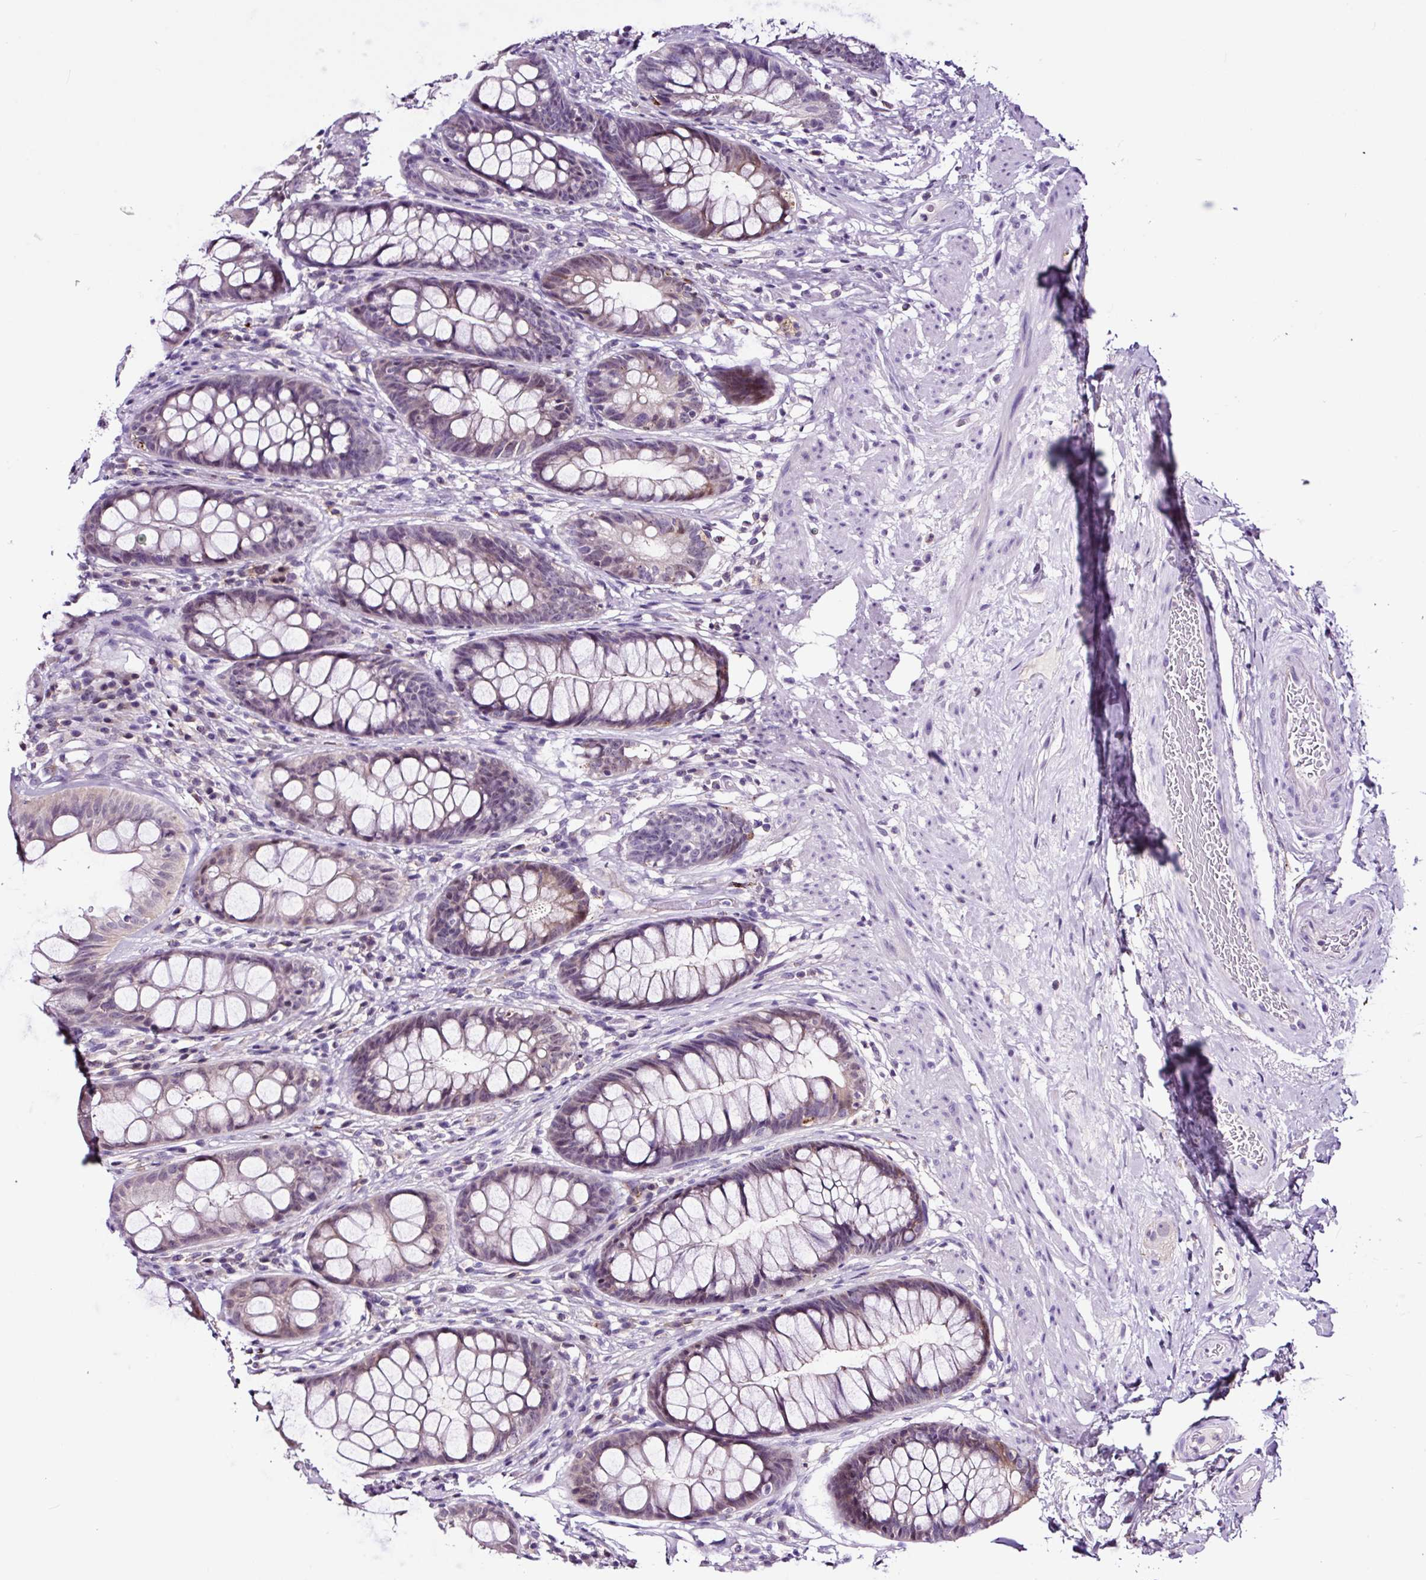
{"staining": {"intensity": "weak", "quantity": "<25%", "location": "cytoplasmic/membranous"}, "tissue": "rectum", "cell_type": "Glandular cells", "image_type": "normal", "snomed": [{"axis": "morphology", "description": "Normal tissue, NOS"}, {"axis": "topography", "description": "Rectum"}], "caption": "Immunohistochemistry (IHC) micrograph of unremarkable rectum: rectum stained with DAB shows no significant protein positivity in glandular cells. (DAB immunohistochemistry visualized using brightfield microscopy, high magnification).", "gene": "TAFA3", "patient": {"sex": "male", "age": 74}}